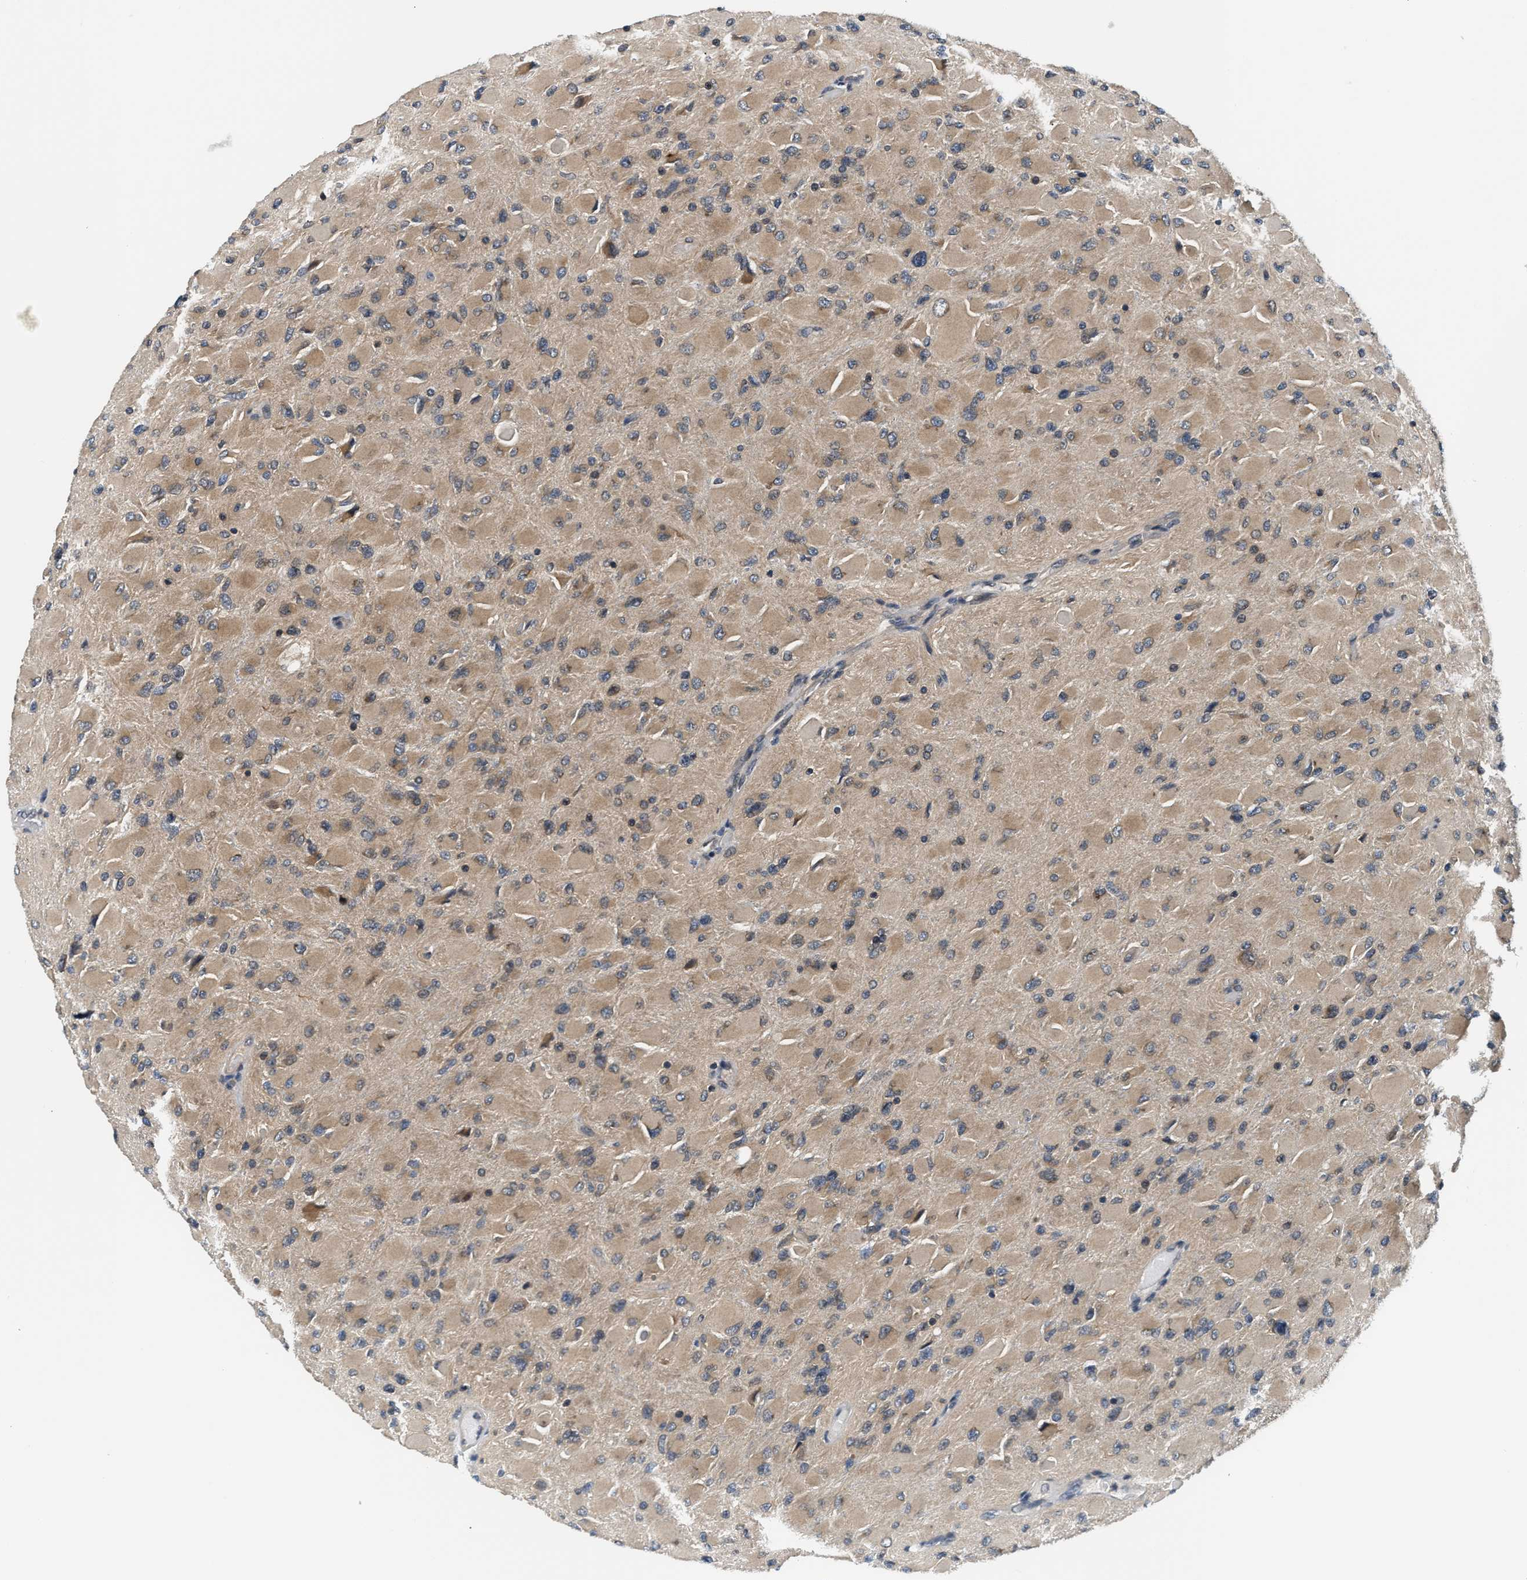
{"staining": {"intensity": "moderate", "quantity": ">75%", "location": "cytoplasmic/membranous"}, "tissue": "glioma", "cell_type": "Tumor cells", "image_type": "cancer", "snomed": [{"axis": "morphology", "description": "Glioma, malignant, High grade"}, {"axis": "topography", "description": "Cerebral cortex"}], "caption": "About >75% of tumor cells in malignant high-grade glioma display moderate cytoplasmic/membranous protein staining as visualized by brown immunohistochemical staining.", "gene": "RAB29", "patient": {"sex": "female", "age": 36}}